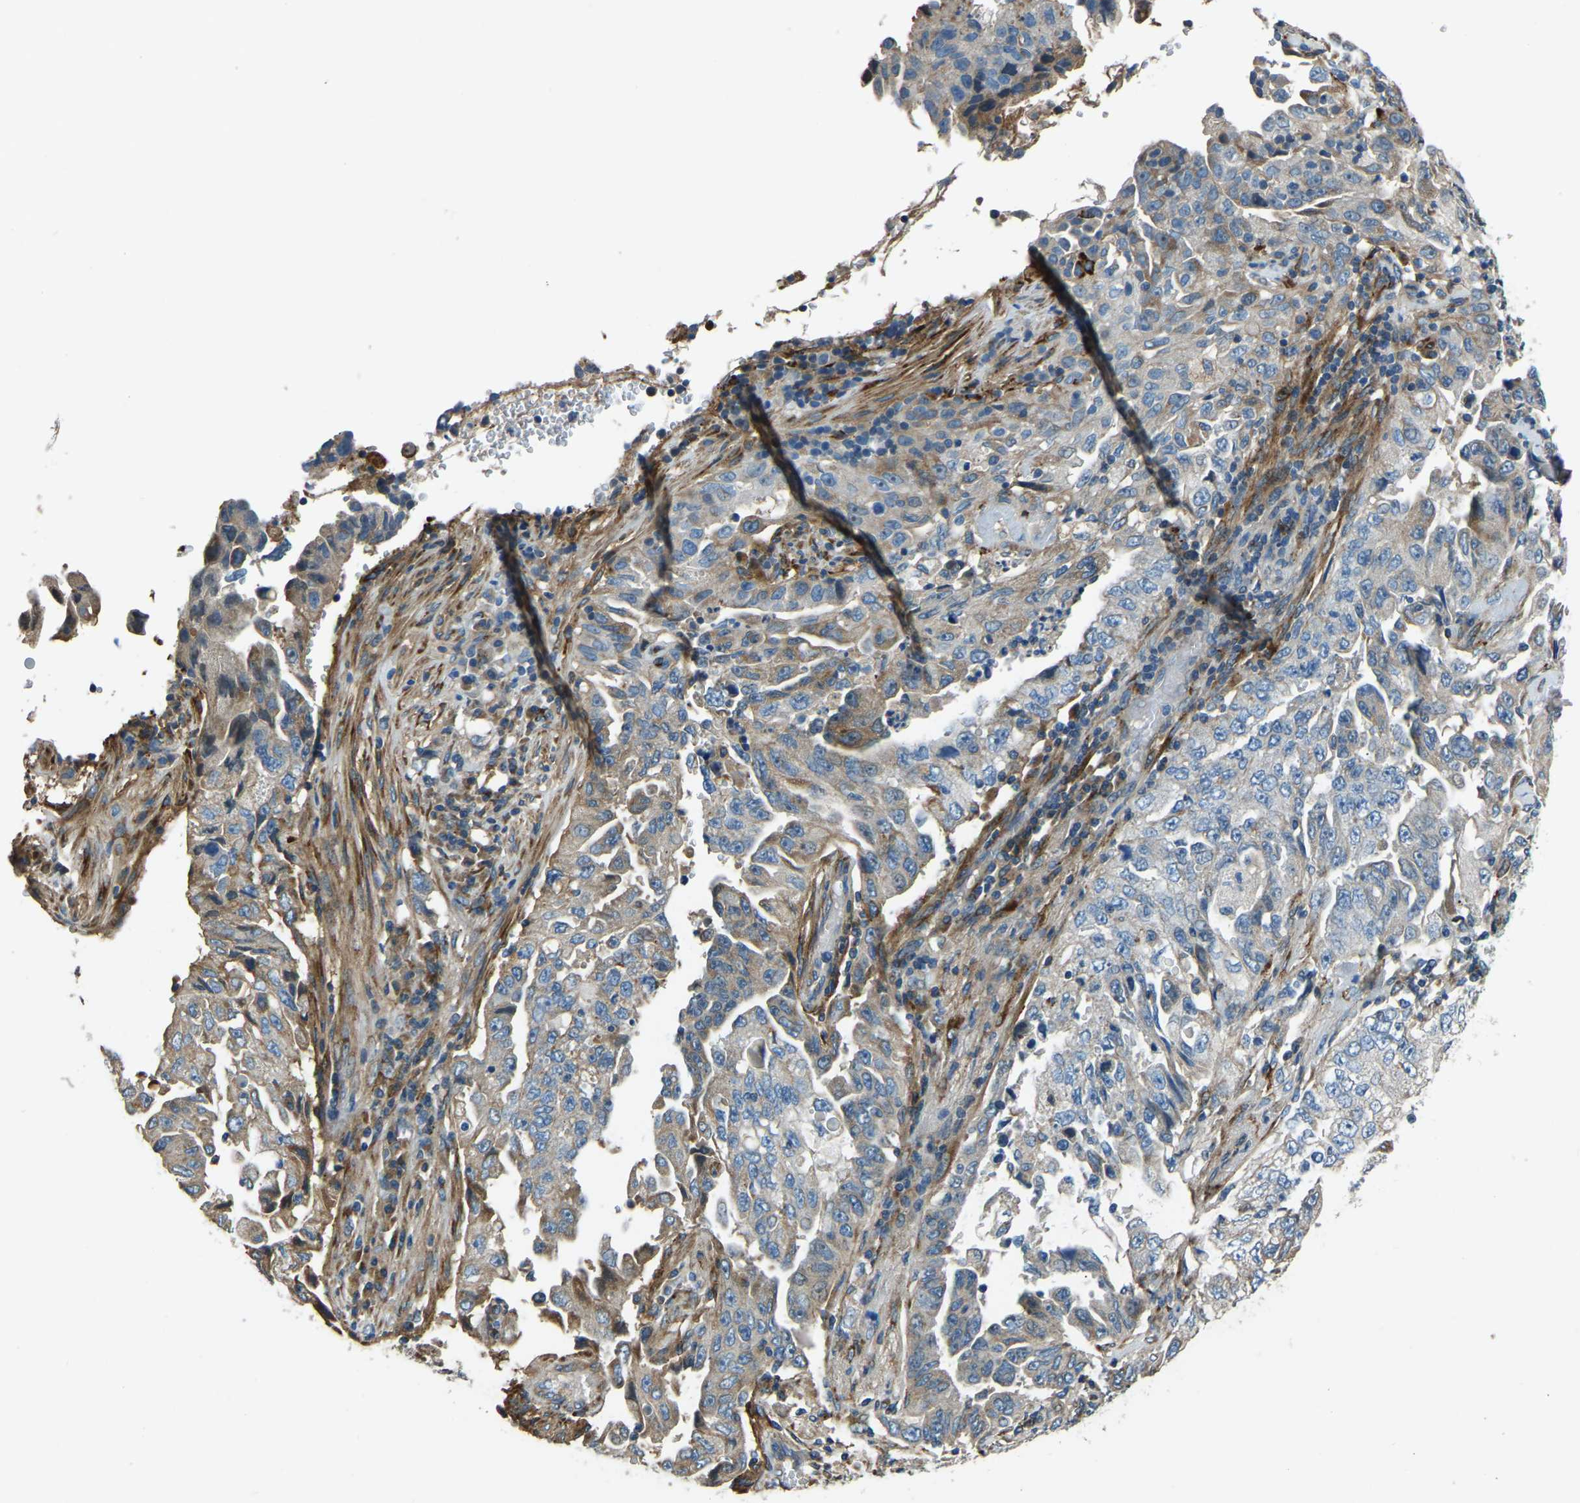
{"staining": {"intensity": "moderate", "quantity": "<25%", "location": "cytoplasmic/membranous"}, "tissue": "lung cancer", "cell_type": "Tumor cells", "image_type": "cancer", "snomed": [{"axis": "morphology", "description": "Adenocarcinoma, NOS"}, {"axis": "topography", "description": "Lung"}], "caption": "Protein analysis of lung cancer (adenocarcinoma) tissue shows moderate cytoplasmic/membranous staining in approximately <25% of tumor cells.", "gene": "COL3A1", "patient": {"sex": "female", "age": 51}}